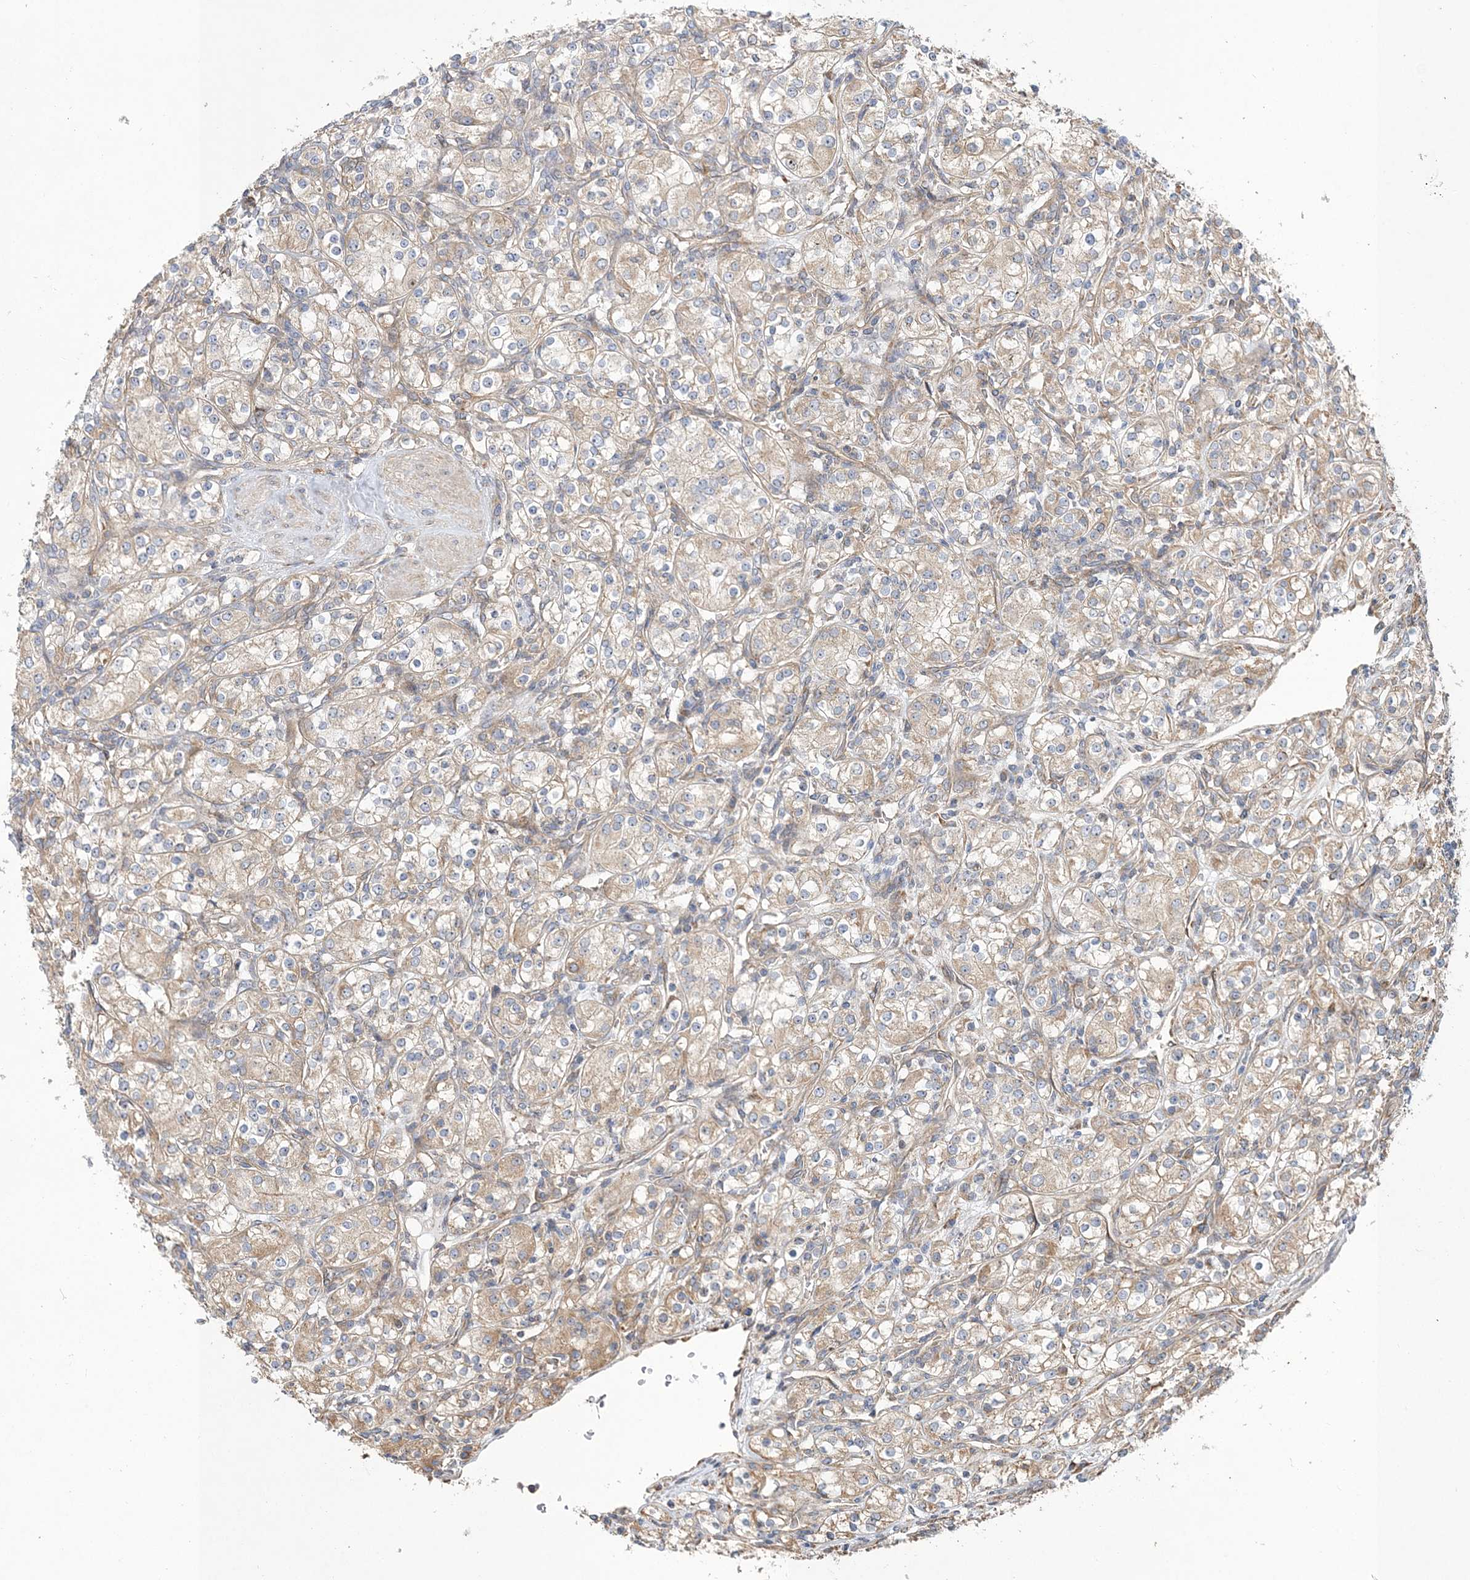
{"staining": {"intensity": "weak", "quantity": "25%-75%", "location": "cytoplasmic/membranous"}, "tissue": "renal cancer", "cell_type": "Tumor cells", "image_type": "cancer", "snomed": [{"axis": "morphology", "description": "Adenocarcinoma, NOS"}, {"axis": "topography", "description": "Kidney"}], "caption": "DAB (3,3'-diaminobenzidine) immunohistochemical staining of adenocarcinoma (renal) demonstrates weak cytoplasmic/membranous protein expression in approximately 25%-75% of tumor cells.", "gene": "ZFYVE16", "patient": {"sex": "male", "age": 77}}